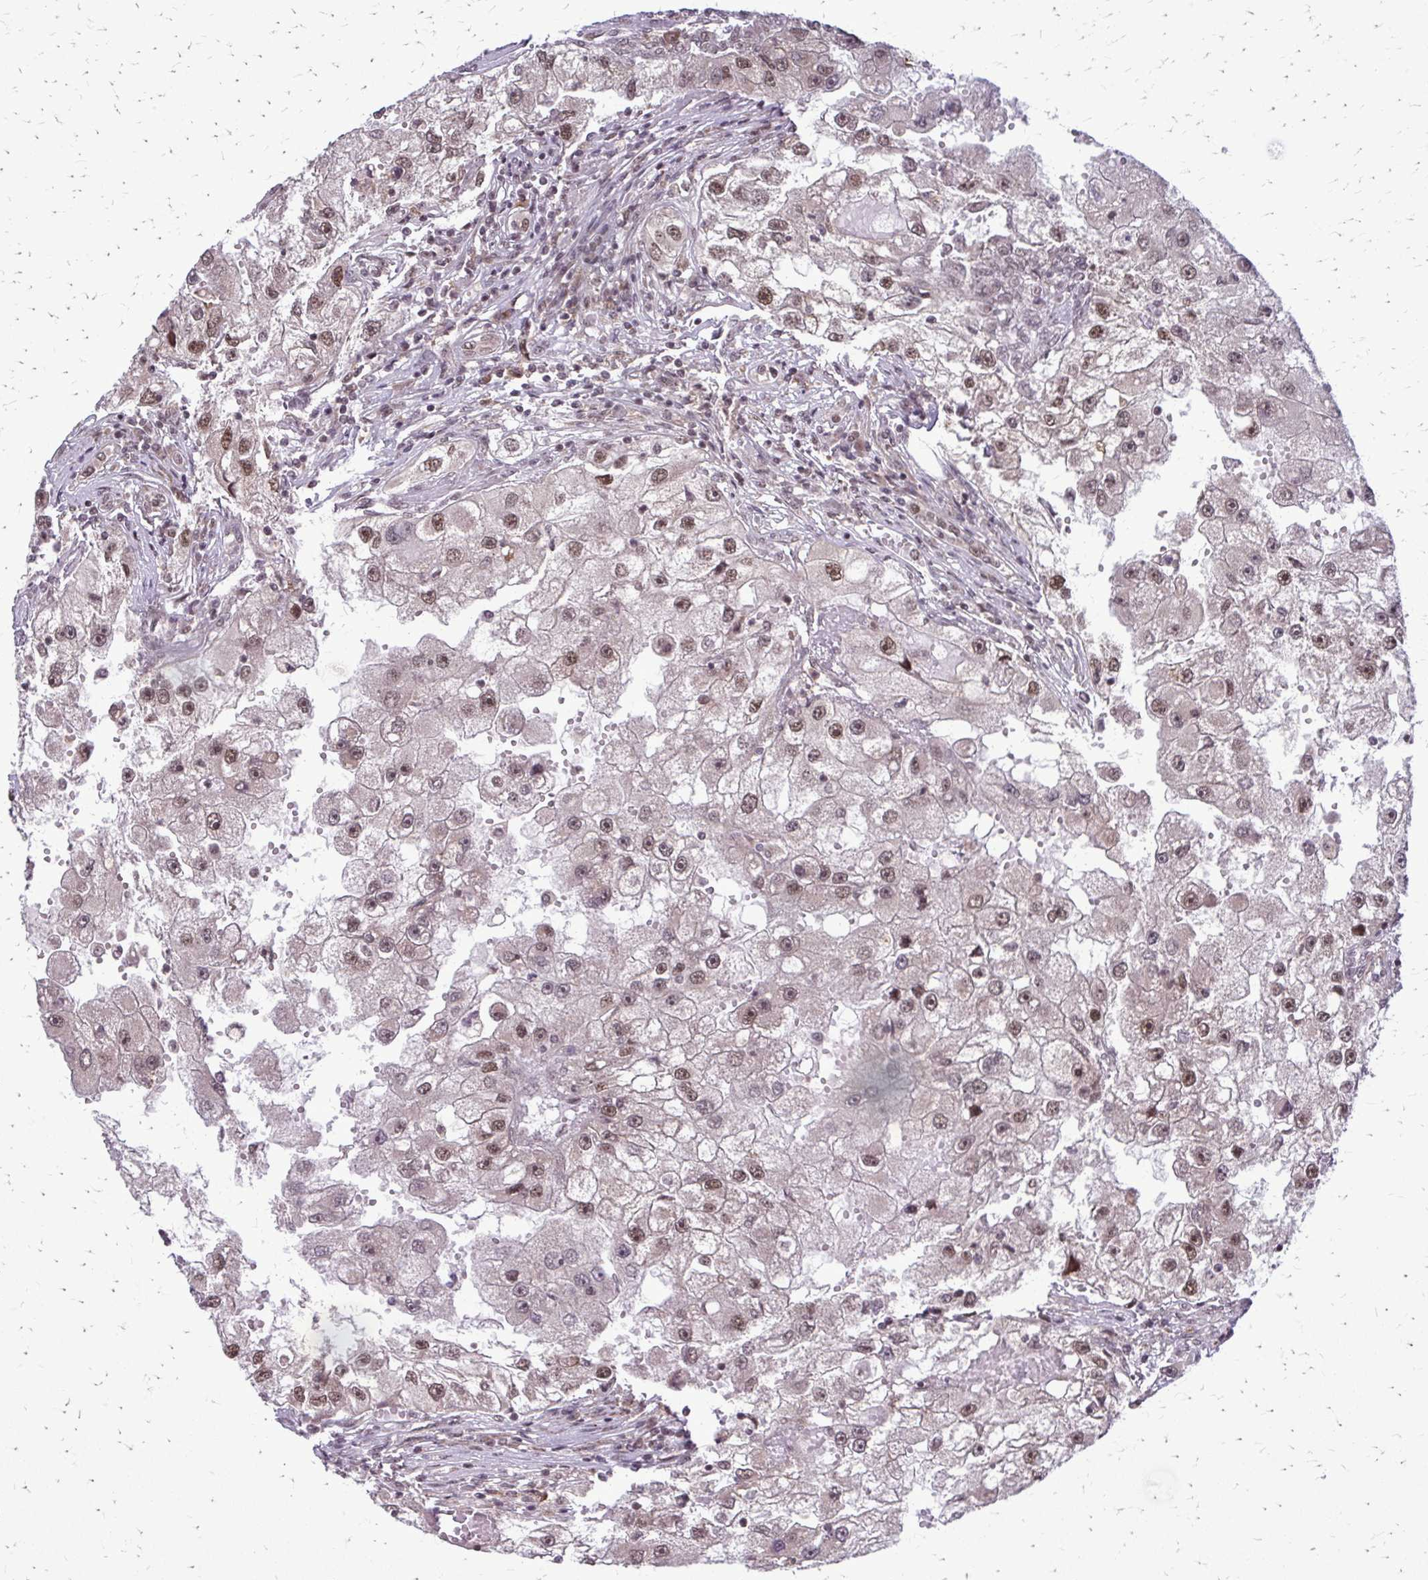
{"staining": {"intensity": "moderate", "quantity": ">75%", "location": "nuclear"}, "tissue": "renal cancer", "cell_type": "Tumor cells", "image_type": "cancer", "snomed": [{"axis": "morphology", "description": "Adenocarcinoma, NOS"}, {"axis": "topography", "description": "Kidney"}], "caption": "A micrograph of human renal cancer stained for a protein shows moderate nuclear brown staining in tumor cells.", "gene": "HDAC3", "patient": {"sex": "male", "age": 63}}